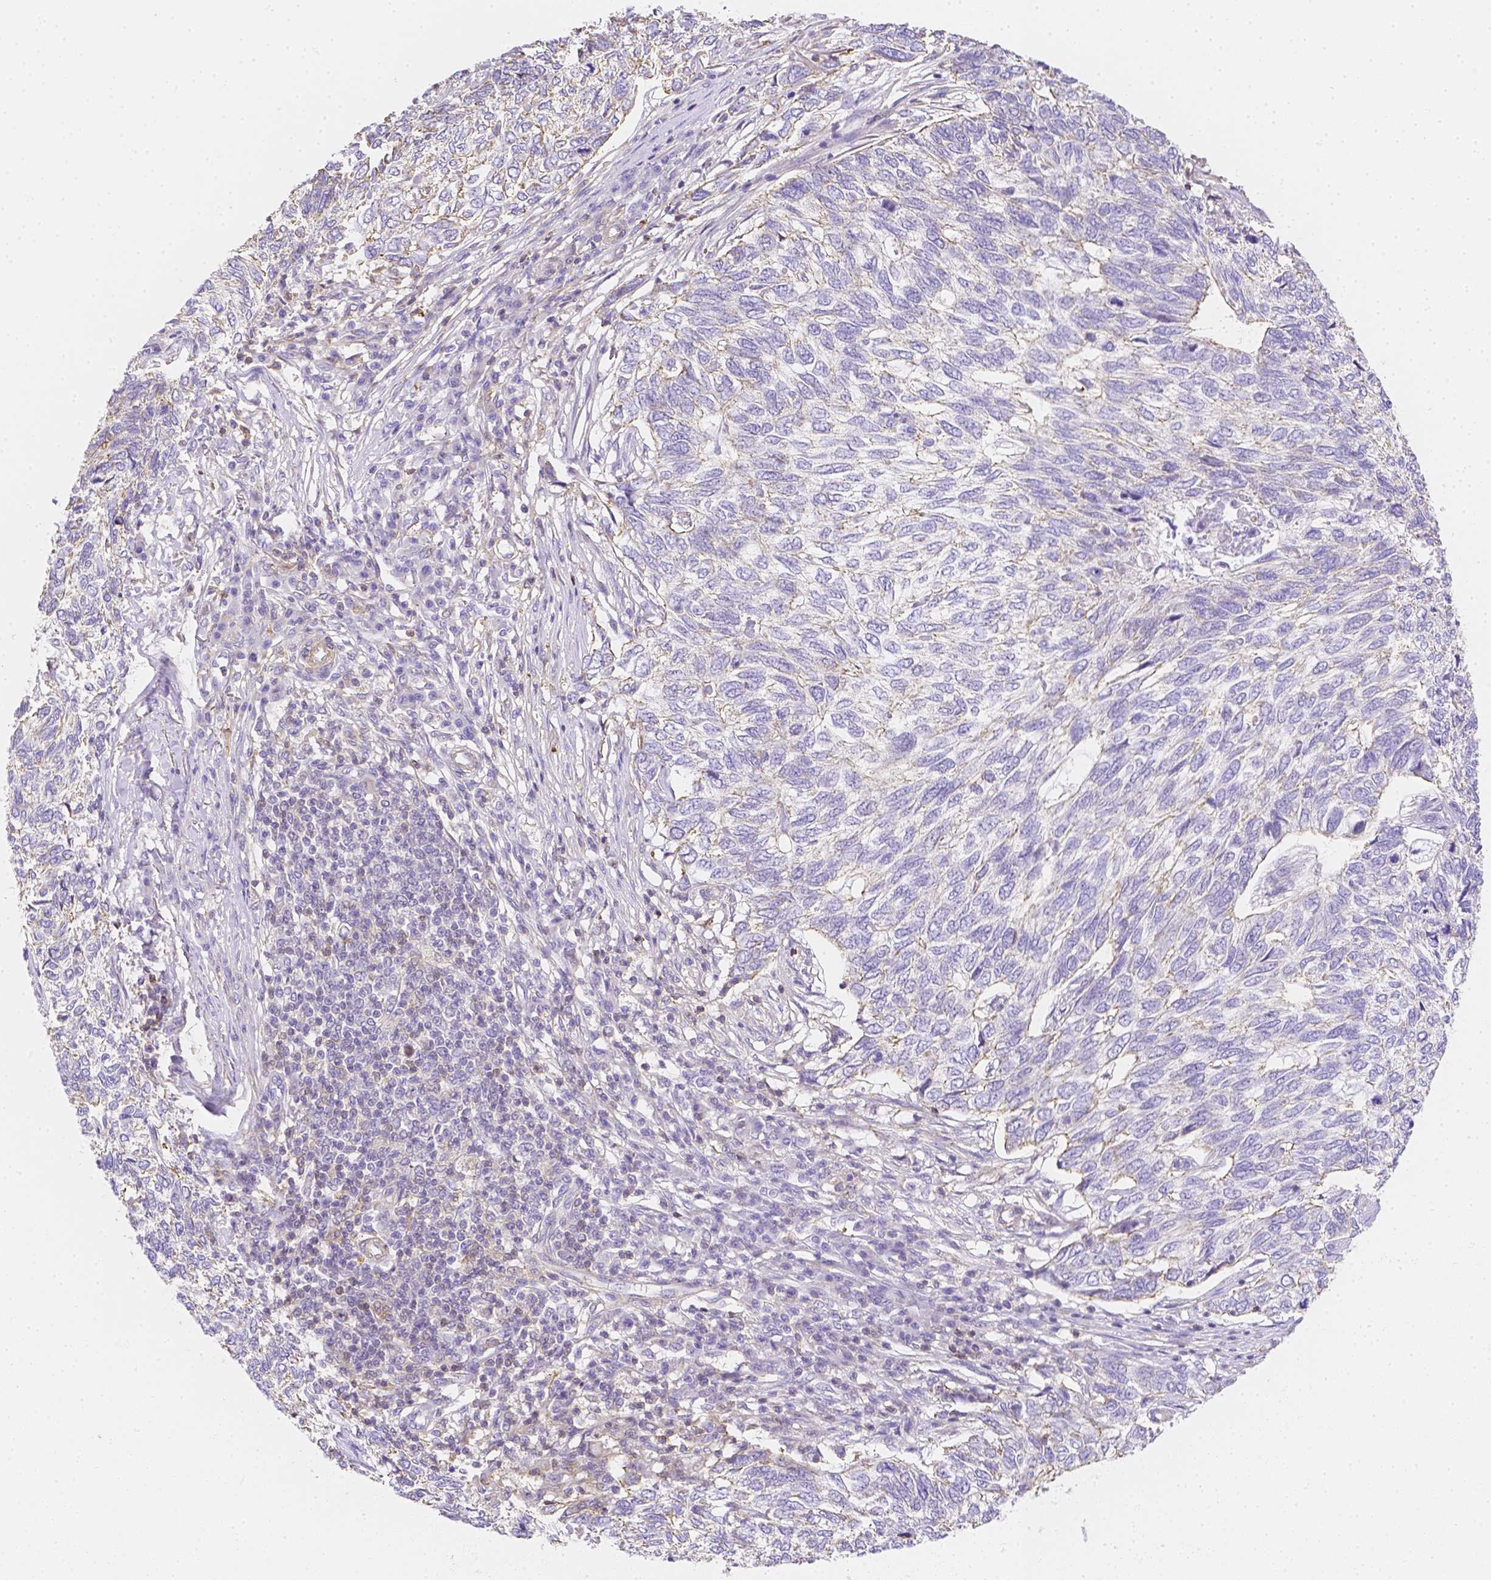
{"staining": {"intensity": "negative", "quantity": "none", "location": "none"}, "tissue": "skin cancer", "cell_type": "Tumor cells", "image_type": "cancer", "snomed": [{"axis": "morphology", "description": "Basal cell carcinoma"}, {"axis": "topography", "description": "Skin"}], "caption": "Immunohistochemistry (IHC) micrograph of skin cancer stained for a protein (brown), which reveals no staining in tumor cells.", "gene": "ASAH2", "patient": {"sex": "female", "age": 65}}